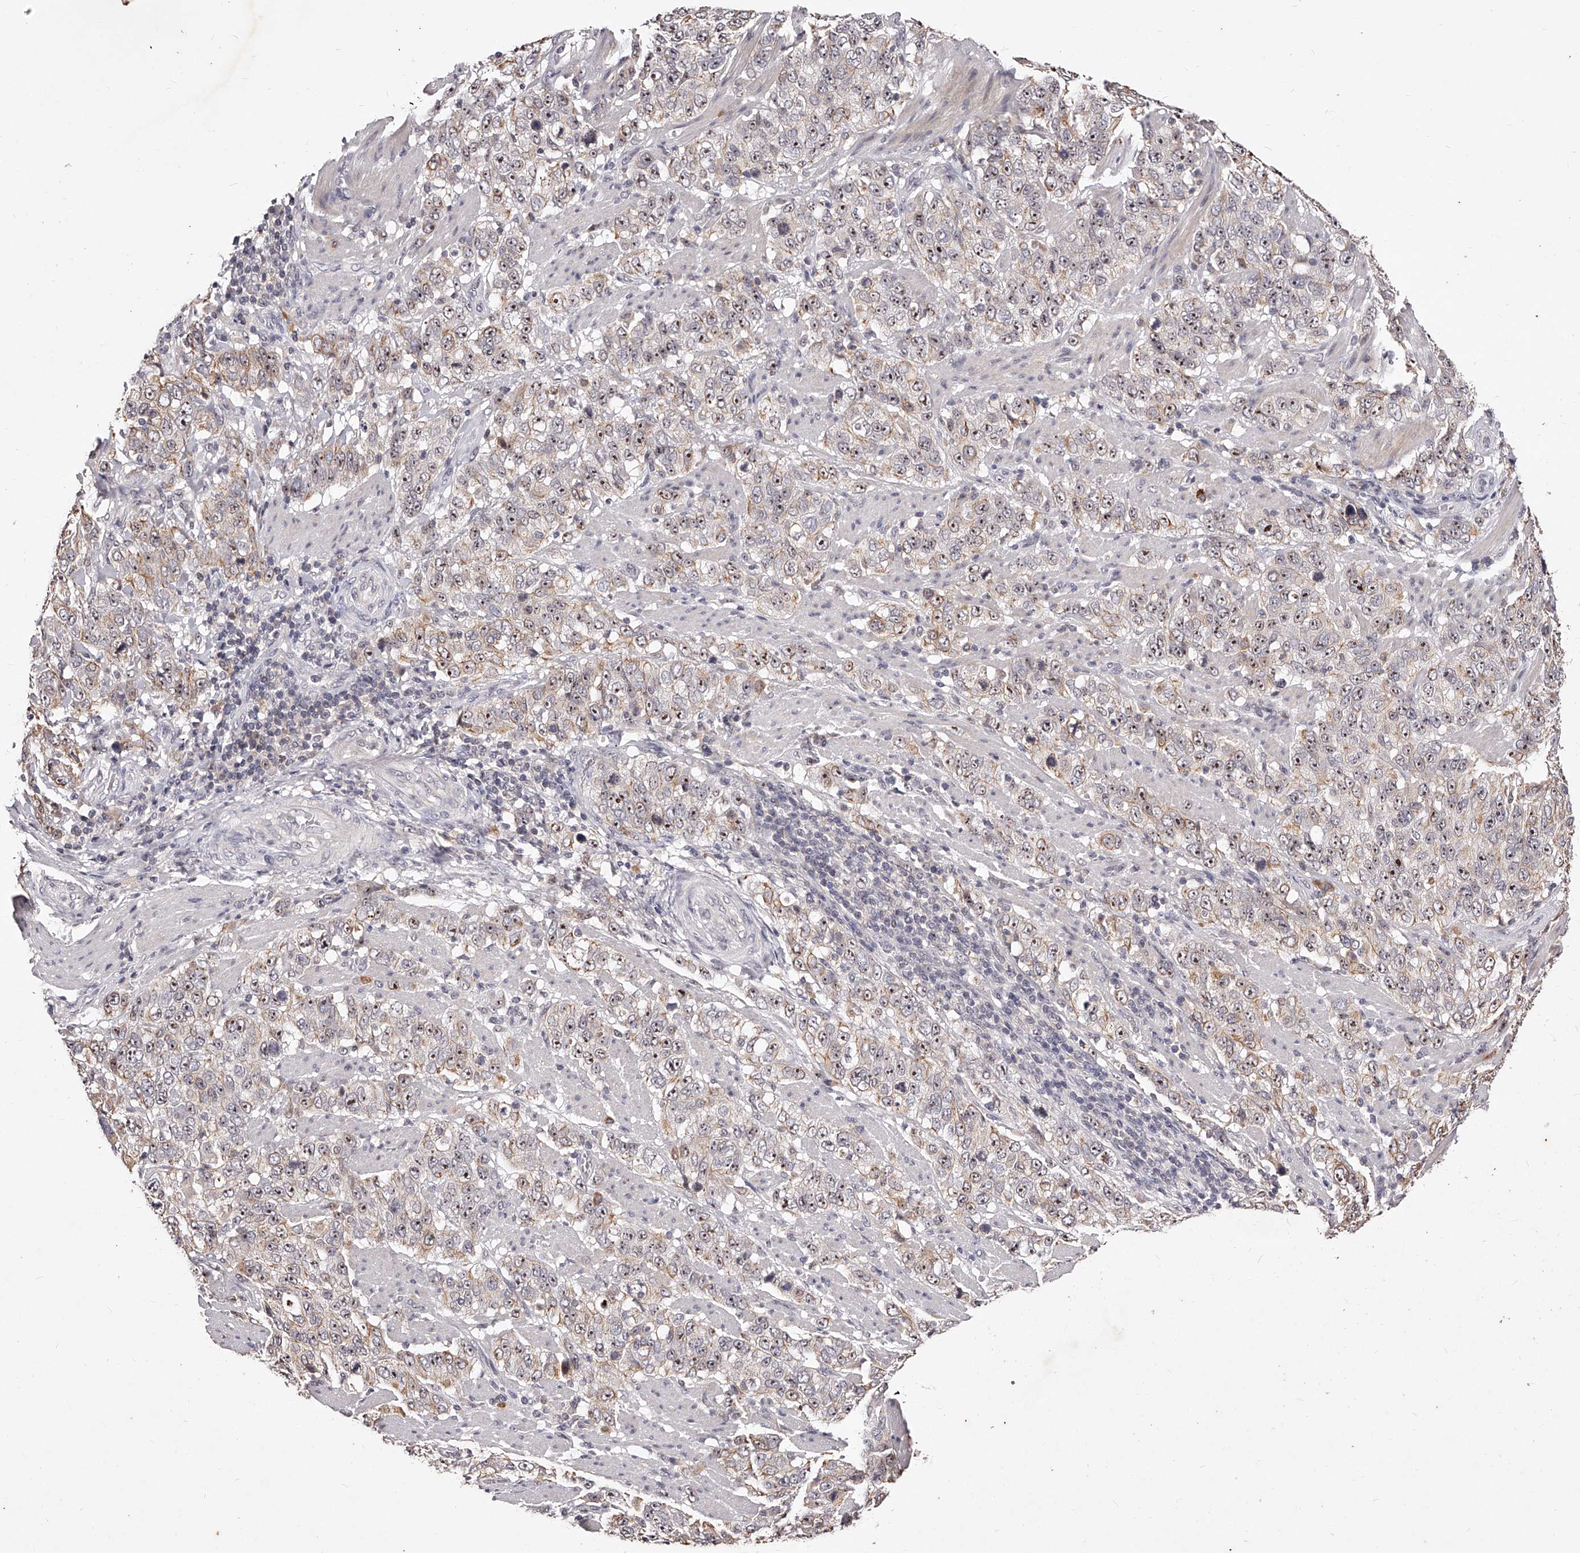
{"staining": {"intensity": "weak", "quantity": ">75%", "location": "cytoplasmic/membranous,nuclear"}, "tissue": "stomach cancer", "cell_type": "Tumor cells", "image_type": "cancer", "snomed": [{"axis": "morphology", "description": "Adenocarcinoma, NOS"}, {"axis": "topography", "description": "Stomach"}], "caption": "Immunohistochemical staining of stomach adenocarcinoma reveals low levels of weak cytoplasmic/membranous and nuclear protein expression in about >75% of tumor cells. The staining was performed using DAB to visualize the protein expression in brown, while the nuclei were stained in blue with hematoxylin (Magnification: 20x).", "gene": "PHACTR1", "patient": {"sex": "male", "age": 48}}